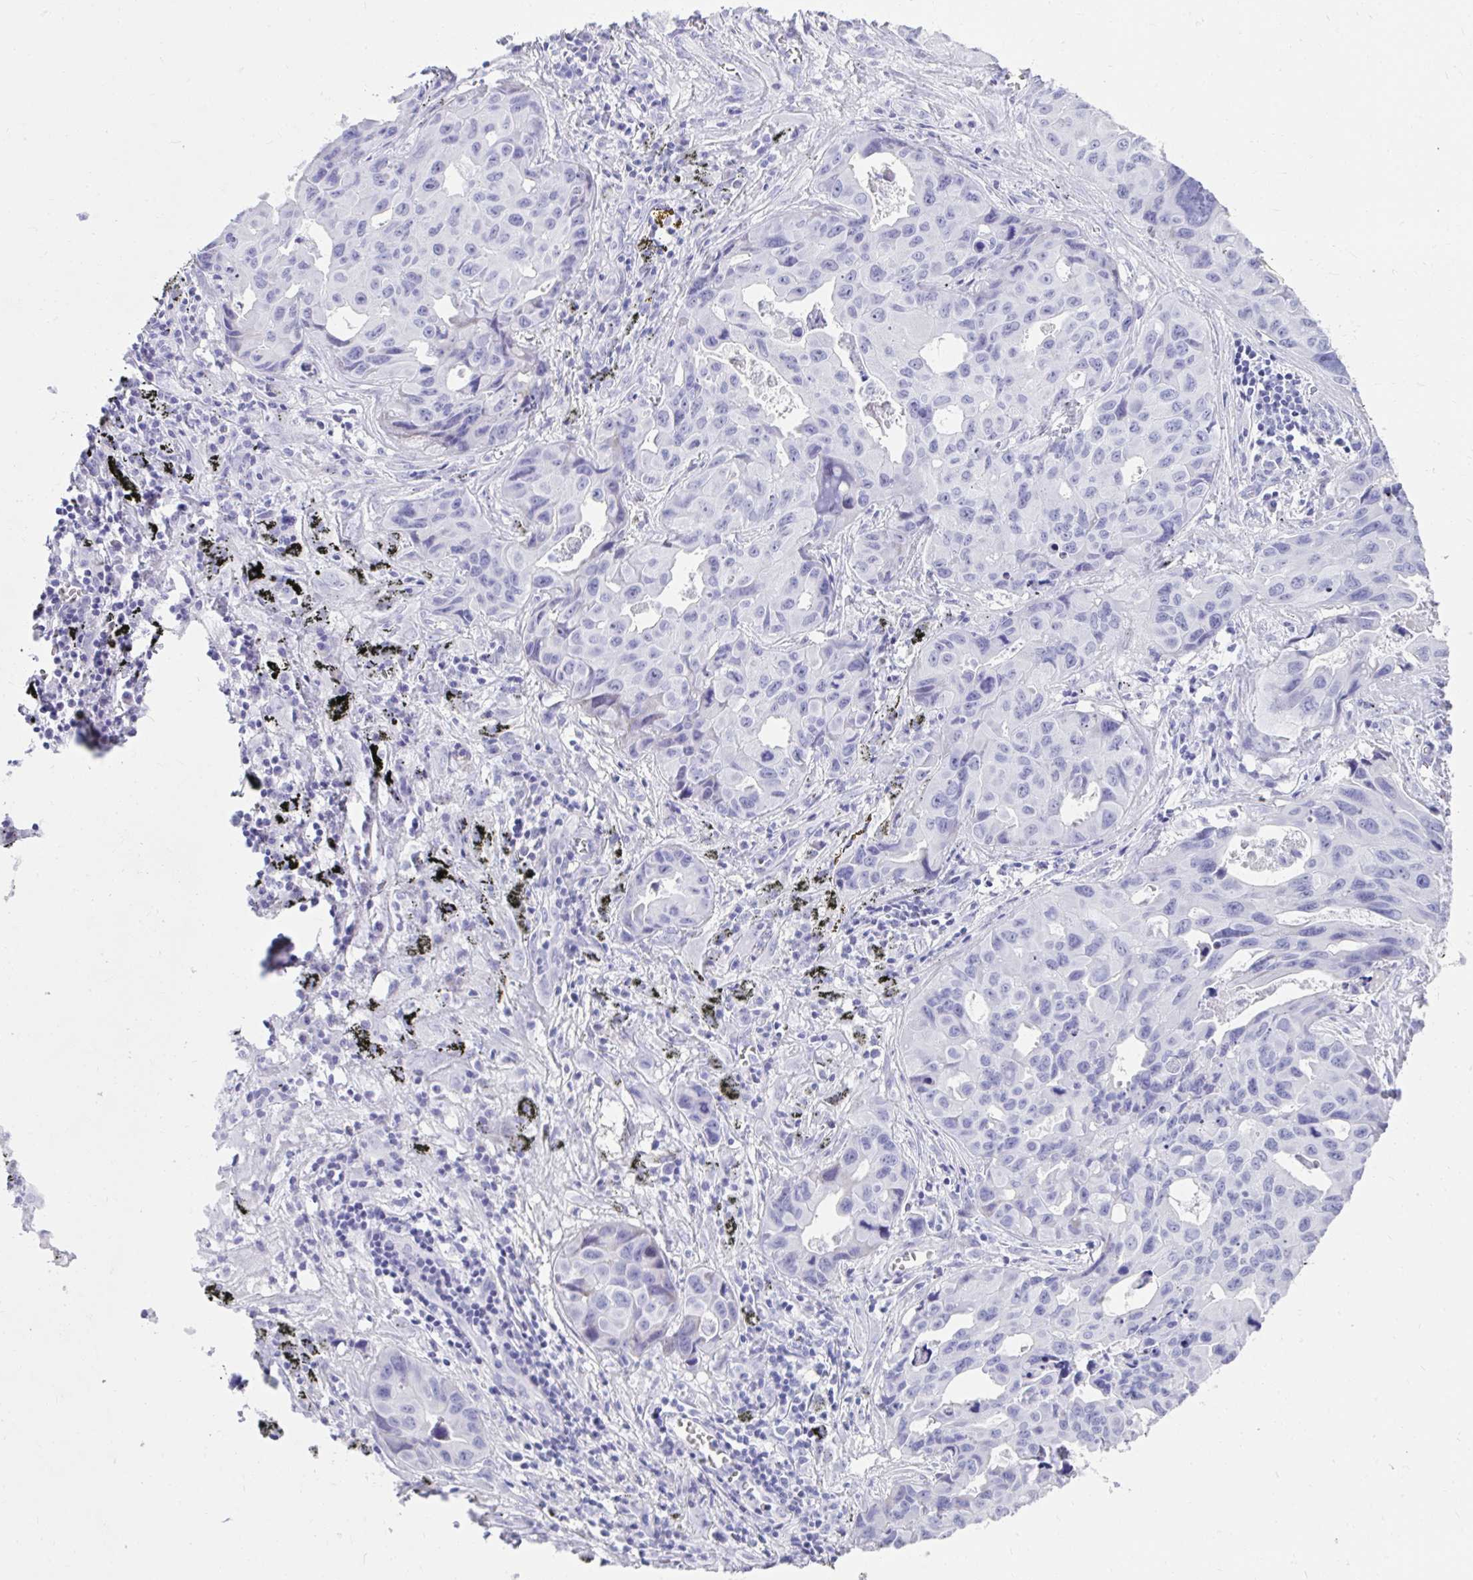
{"staining": {"intensity": "negative", "quantity": "none", "location": "none"}, "tissue": "lung cancer", "cell_type": "Tumor cells", "image_type": "cancer", "snomed": [{"axis": "morphology", "description": "Adenocarcinoma, NOS"}, {"axis": "topography", "description": "Lymph node"}, {"axis": "topography", "description": "Lung"}], "caption": "Protein analysis of adenocarcinoma (lung) reveals no significant positivity in tumor cells.", "gene": "TNNT1", "patient": {"sex": "male", "age": 64}}